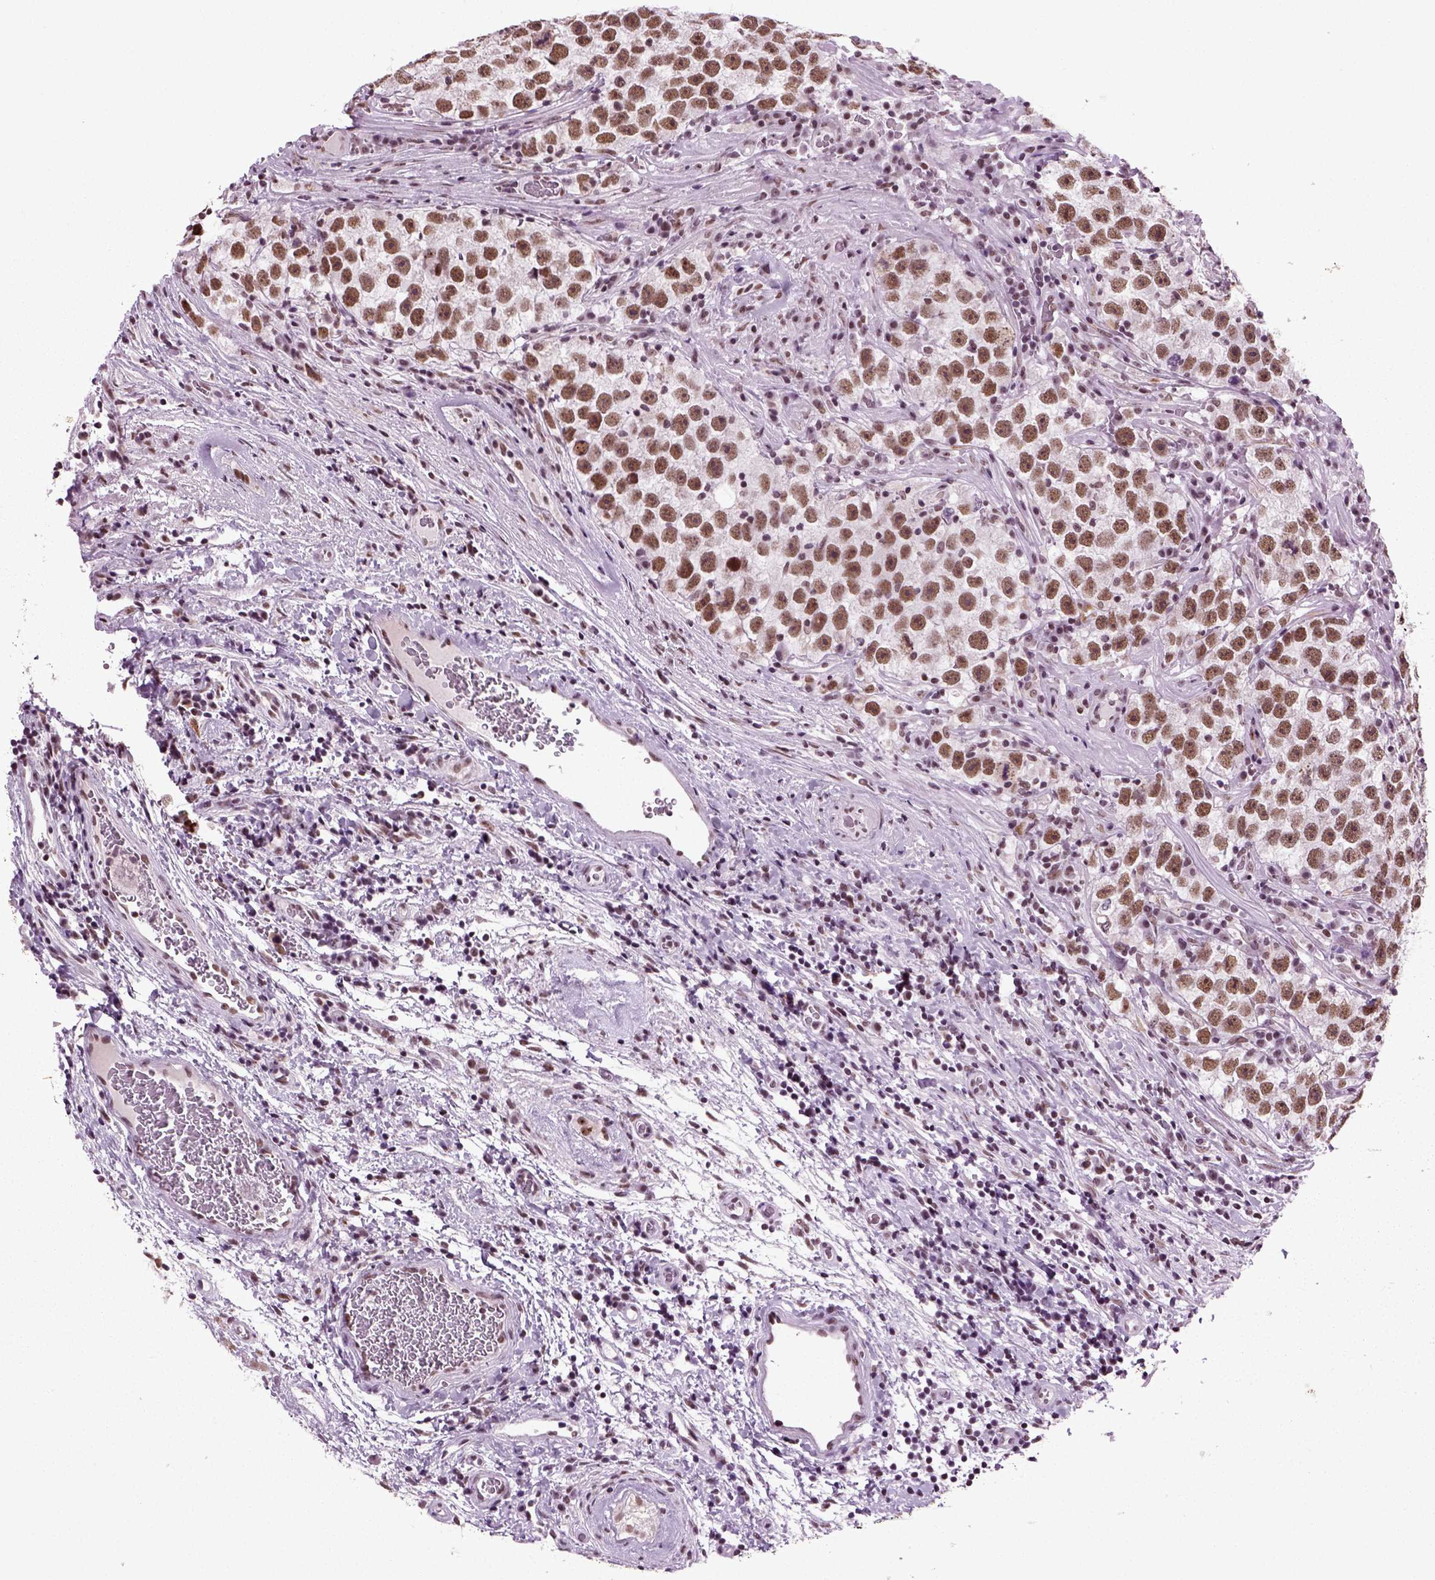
{"staining": {"intensity": "strong", "quantity": ">75%", "location": "nuclear"}, "tissue": "testis cancer", "cell_type": "Tumor cells", "image_type": "cancer", "snomed": [{"axis": "morphology", "description": "Normal tissue, NOS"}, {"axis": "morphology", "description": "Seminoma, NOS"}, {"axis": "topography", "description": "Testis"}], "caption": "Protein analysis of seminoma (testis) tissue reveals strong nuclear expression in approximately >75% of tumor cells. The staining was performed using DAB (3,3'-diaminobenzidine), with brown indicating positive protein expression. Nuclei are stained blue with hematoxylin.", "gene": "RCOR3", "patient": {"sex": "male", "age": 31}}